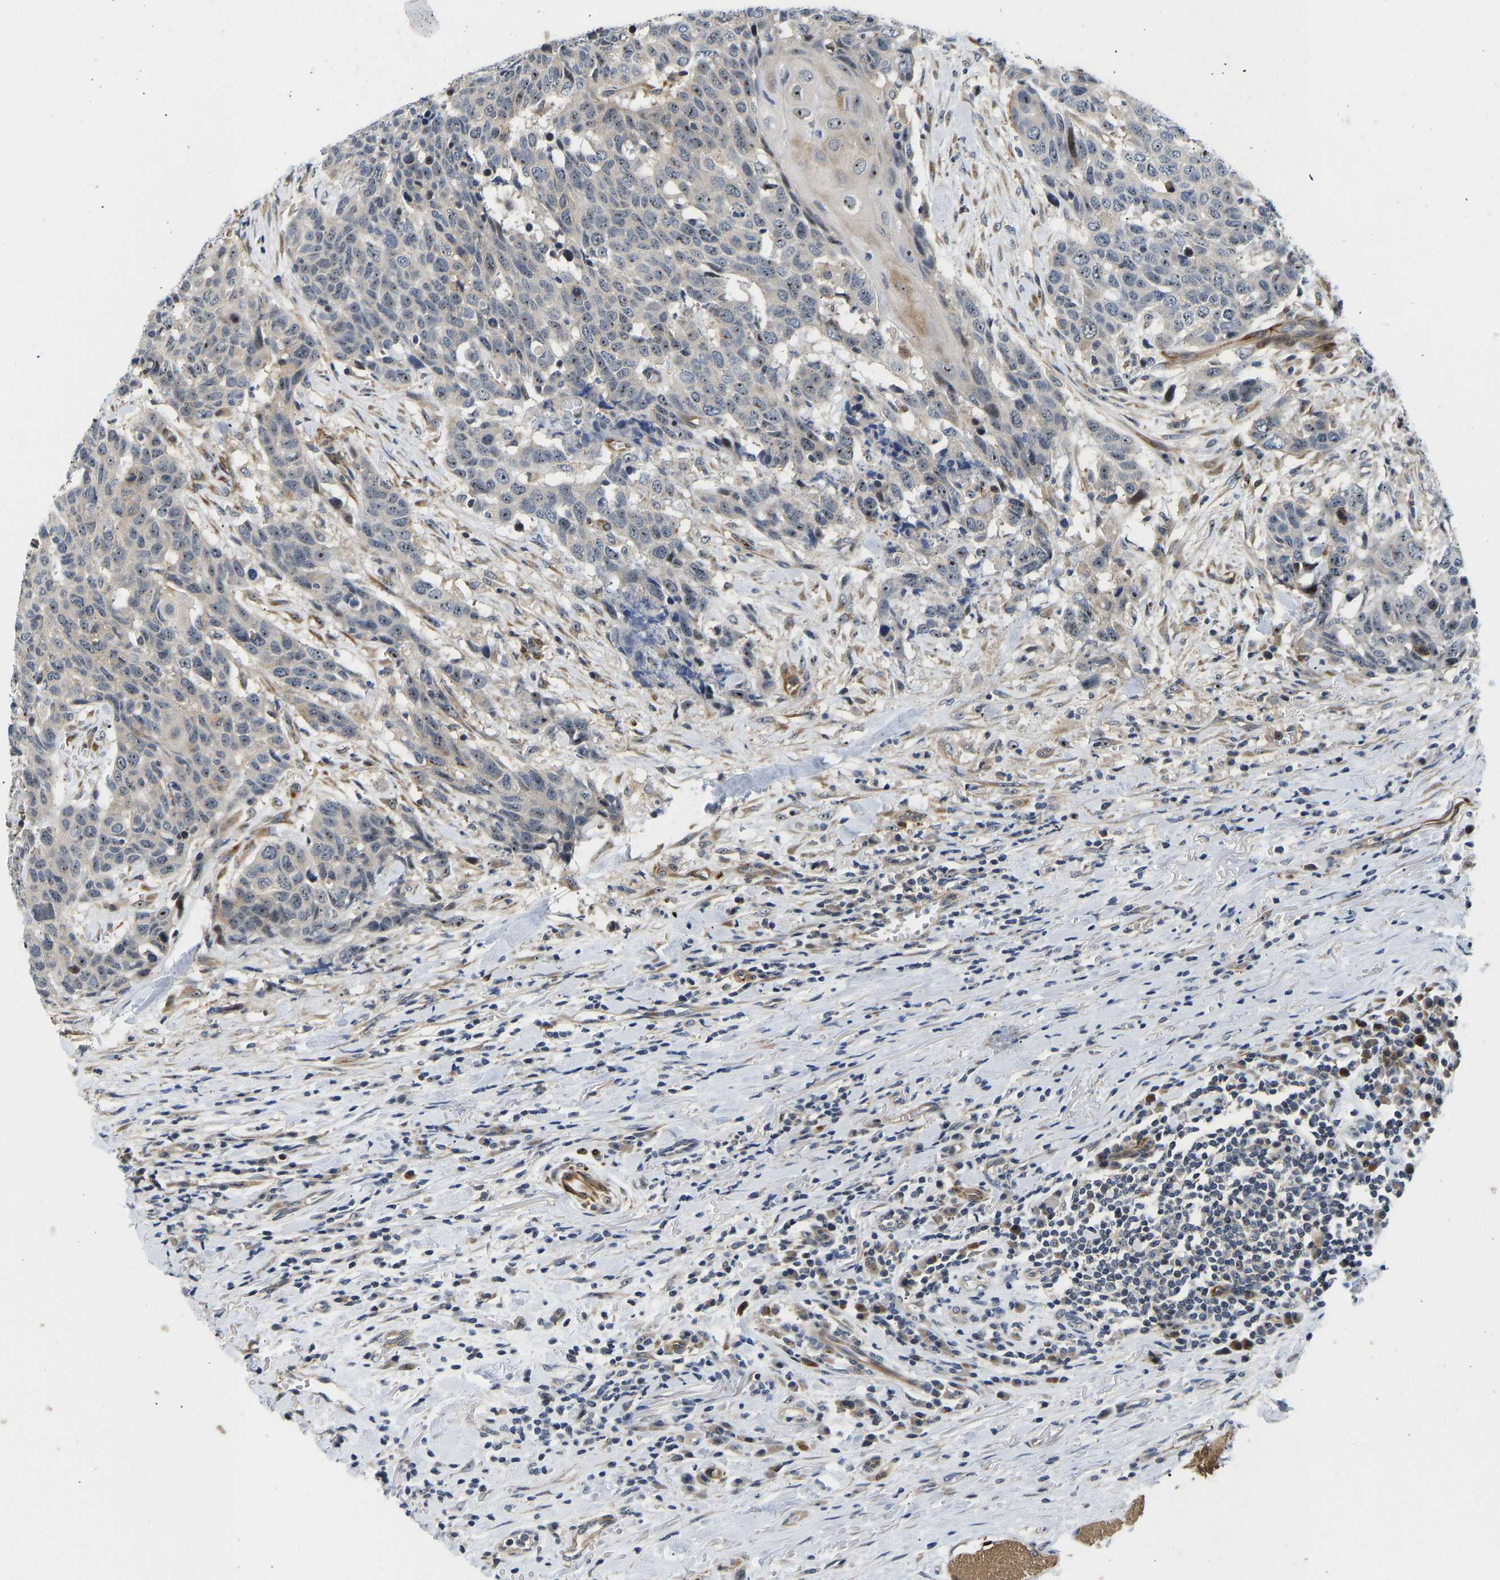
{"staining": {"intensity": "weak", "quantity": "<25%", "location": "nuclear"}, "tissue": "head and neck cancer", "cell_type": "Tumor cells", "image_type": "cancer", "snomed": [{"axis": "morphology", "description": "Squamous cell carcinoma, NOS"}, {"axis": "topography", "description": "Head-Neck"}], "caption": "DAB immunohistochemical staining of human head and neck cancer displays no significant positivity in tumor cells.", "gene": "RESF1", "patient": {"sex": "male", "age": 66}}